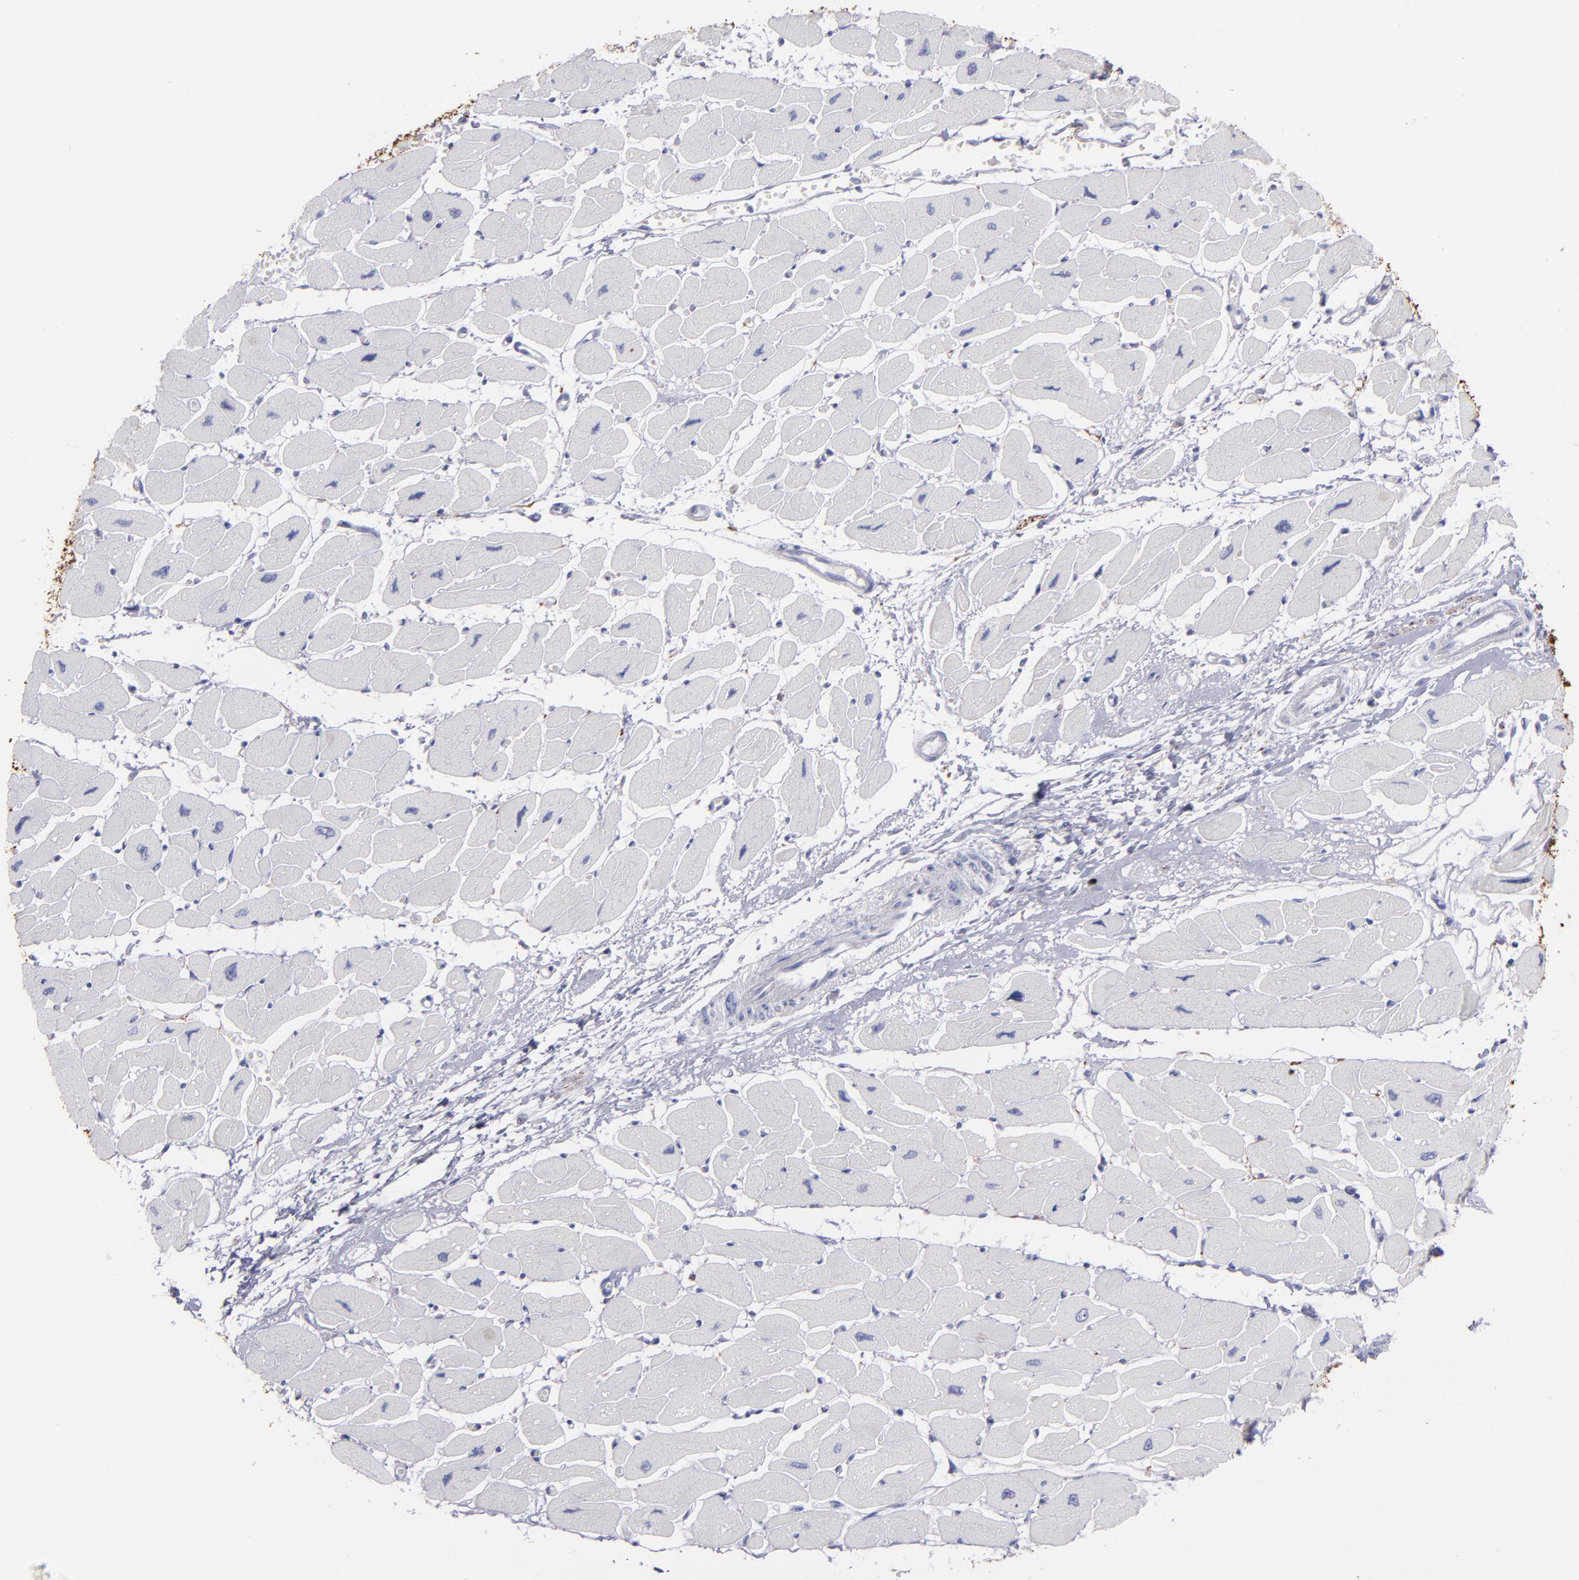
{"staining": {"intensity": "negative", "quantity": "none", "location": "none"}, "tissue": "heart muscle", "cell_type": "Cardiomyocytes", "image_type": "normal", "snomed": [{"axis": "morphology", "description": "Normal tissue, NOS"}, {"axis": "topography", "description": "Heart"}], "caption": "Immunohistochemistry of benign human heart muscle displays no positivity in cardiomyocytes.", "gene": "SNAP25", "patient": {"sex": "female", "age": 54}}